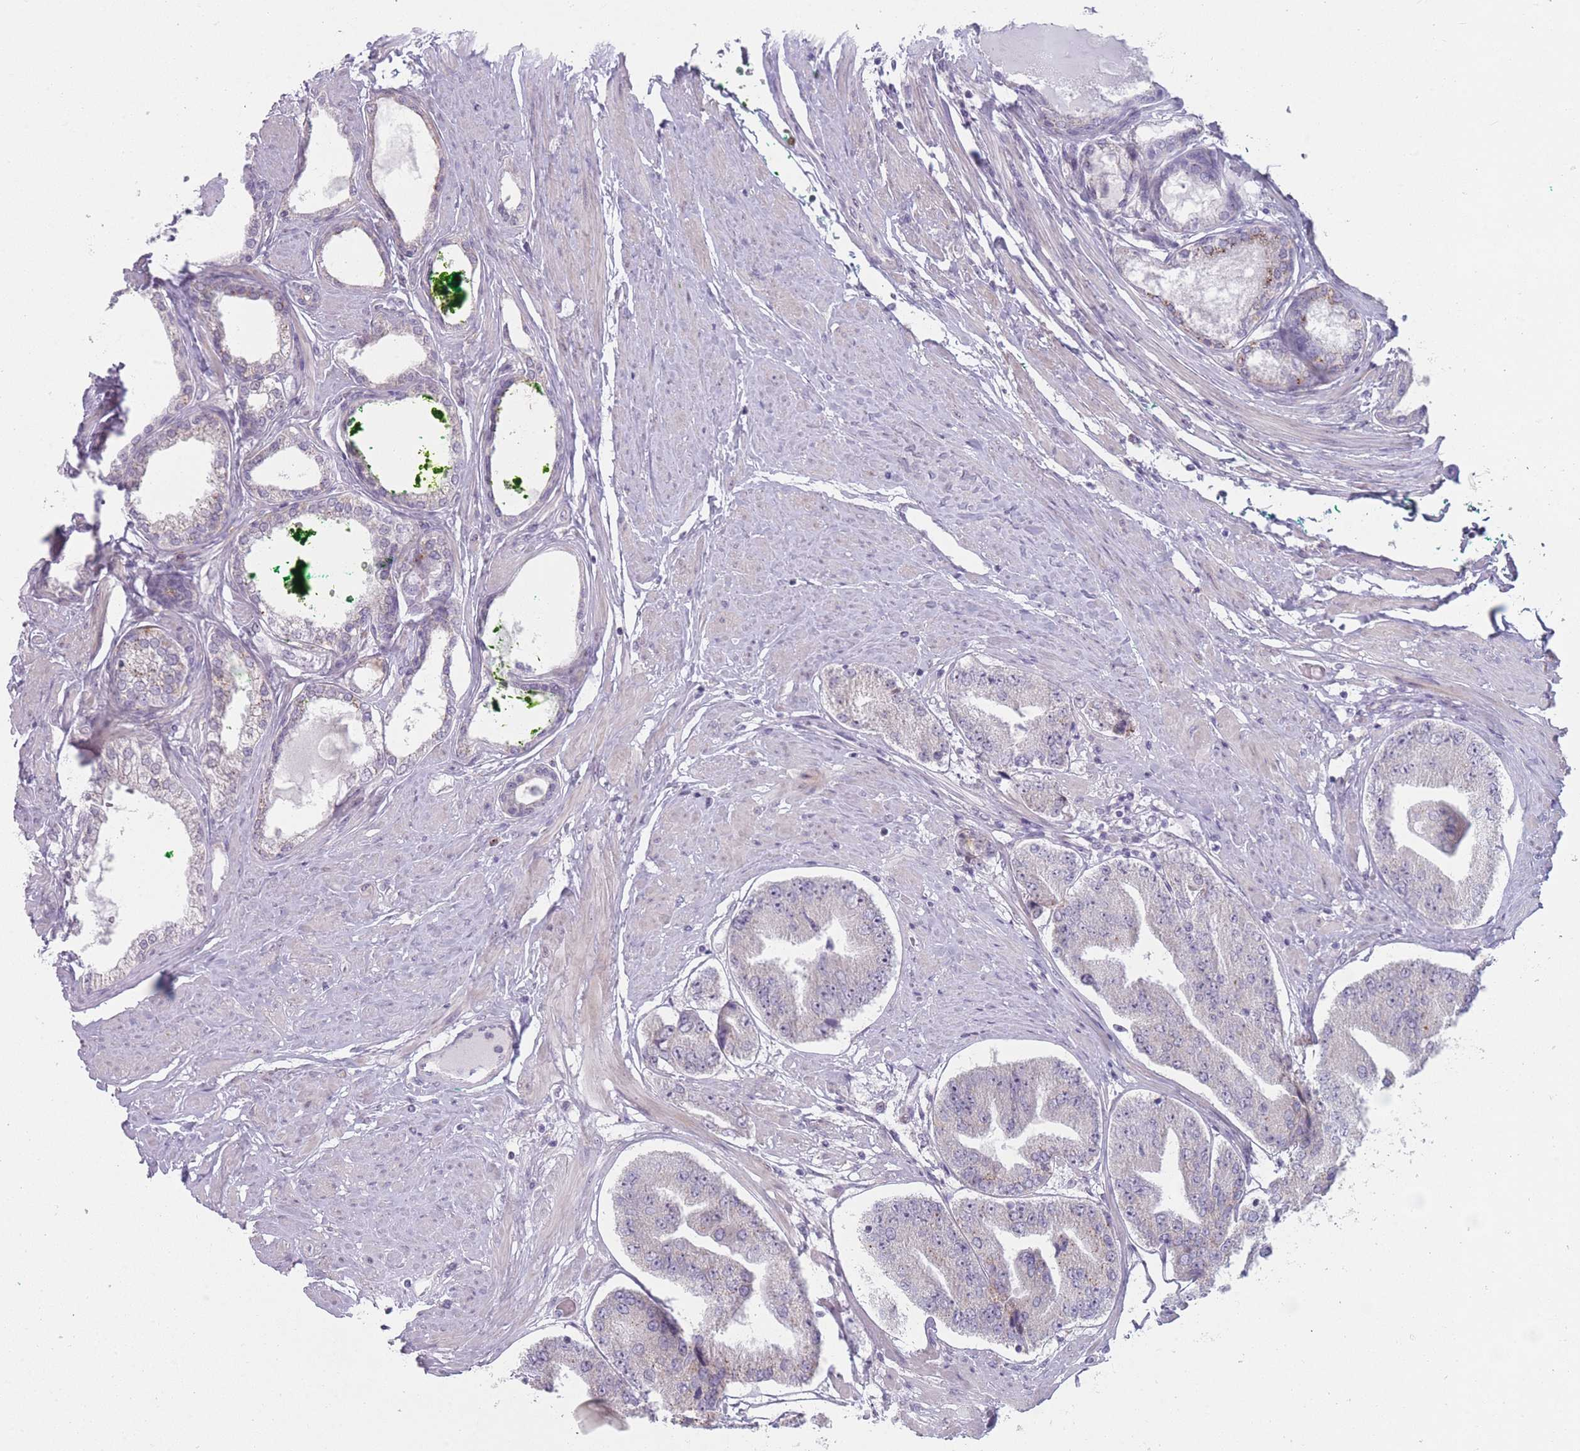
{"staining": {"intensity": "weak", "quantity": "<25%", "location": "cytoplasmic/membranous"}, "tissue": "prostate cancer", "cell_type": "Tumor cells", "image_type": "cancer", "snomed": [{"axis": "morphology", "description": "Adenocarcinoma, High grade"}, {"axis": "topography", "description": "Prostate"}], "caption": "IHC image of human prostate adenocarcinoma (high-grade) stained for a protein (brown), which demonstrates no staining in tumor cells.", "gene": "PAIP2B", "patient": {"sex": "male", "age": 63}}